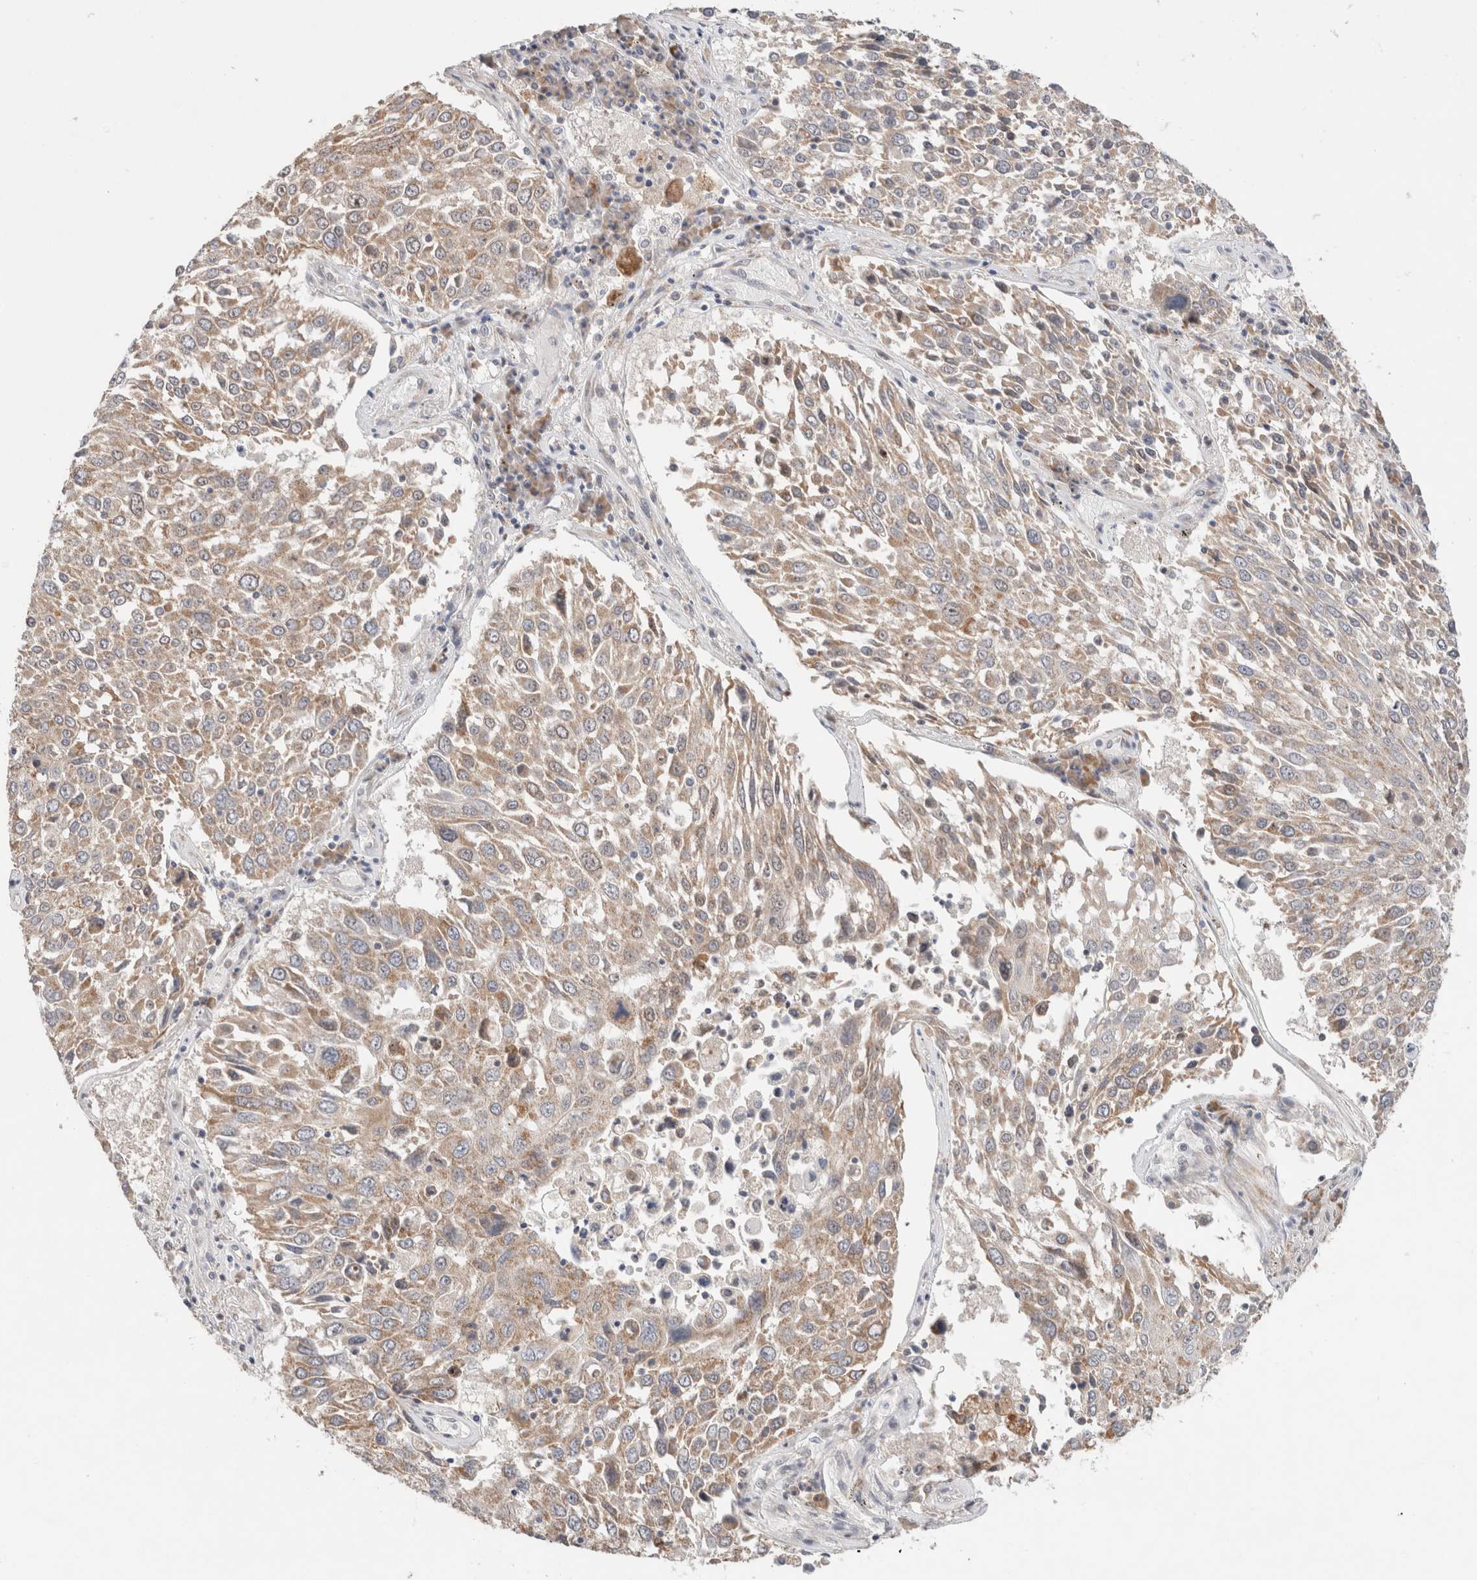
{"staining": {"intensity": "weak", "quantity": ">75%", "location": "cytoplasmic/membranous"}, "tissue": "lung cancer", "cell_type": "Tumor cells", "image_type": "cancer", "snomed": [{"axis": "morphology", "description": "Squamous cell carcinoma, NOS"}, {"axis": "topography", "description": "Lung"}], "caption": "Human lung squamous cell carcinoma stained with a brown dye exhibits weak cytoplasmic/membranous positive expression in approximately >75% of tumor cells.", "gene": "ERI3", "patient": {"sex": "male", "age": 65}}